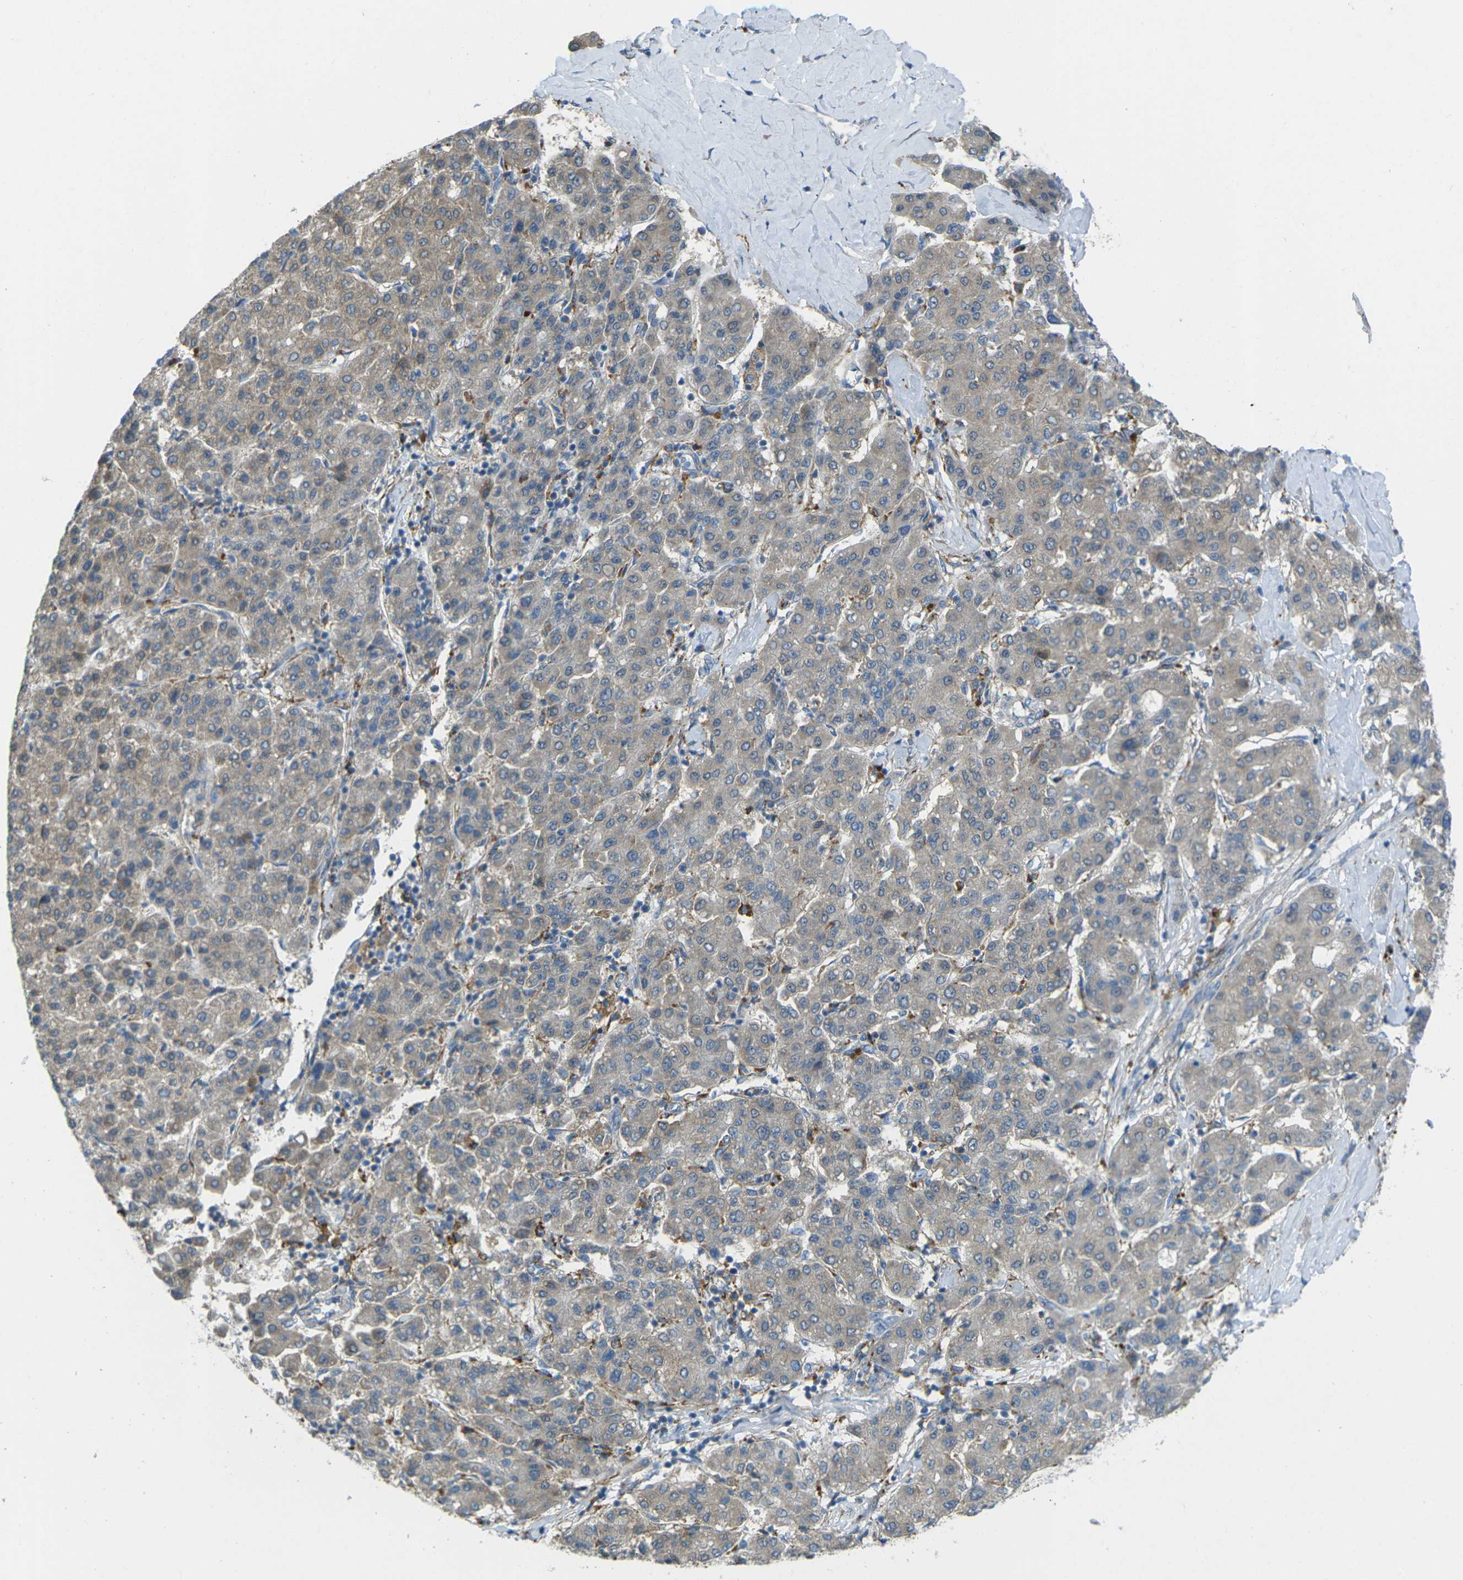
{"staining": {"intensity": "weak", "quantity": ">75%", "location": "cytoplasmic/membranous"}, "tissue": "liver cancer", "cell_type": "Tumor cells", "image_type": "cancer", "snomed": [{"axis": "morphology", "description": "Carcinoma, Hepatocellular, NOS"}, {"axis": "topography", "description": "Liver"}], "caption": "Immunohistochemical staining of human hepatocellular carcinoma (liver) exhibits low levels of weak cytoplasmic/membranous positivity in about >75% of tumor cells. The staining is performed using DAB (3,3'-diaminobenzidine) brown chromogen to label protein expression. The nuclei are counter-stained blue using hematoxylin.", "gene": "MYLK4", "patient": {"sex": "male", "age": 65}}